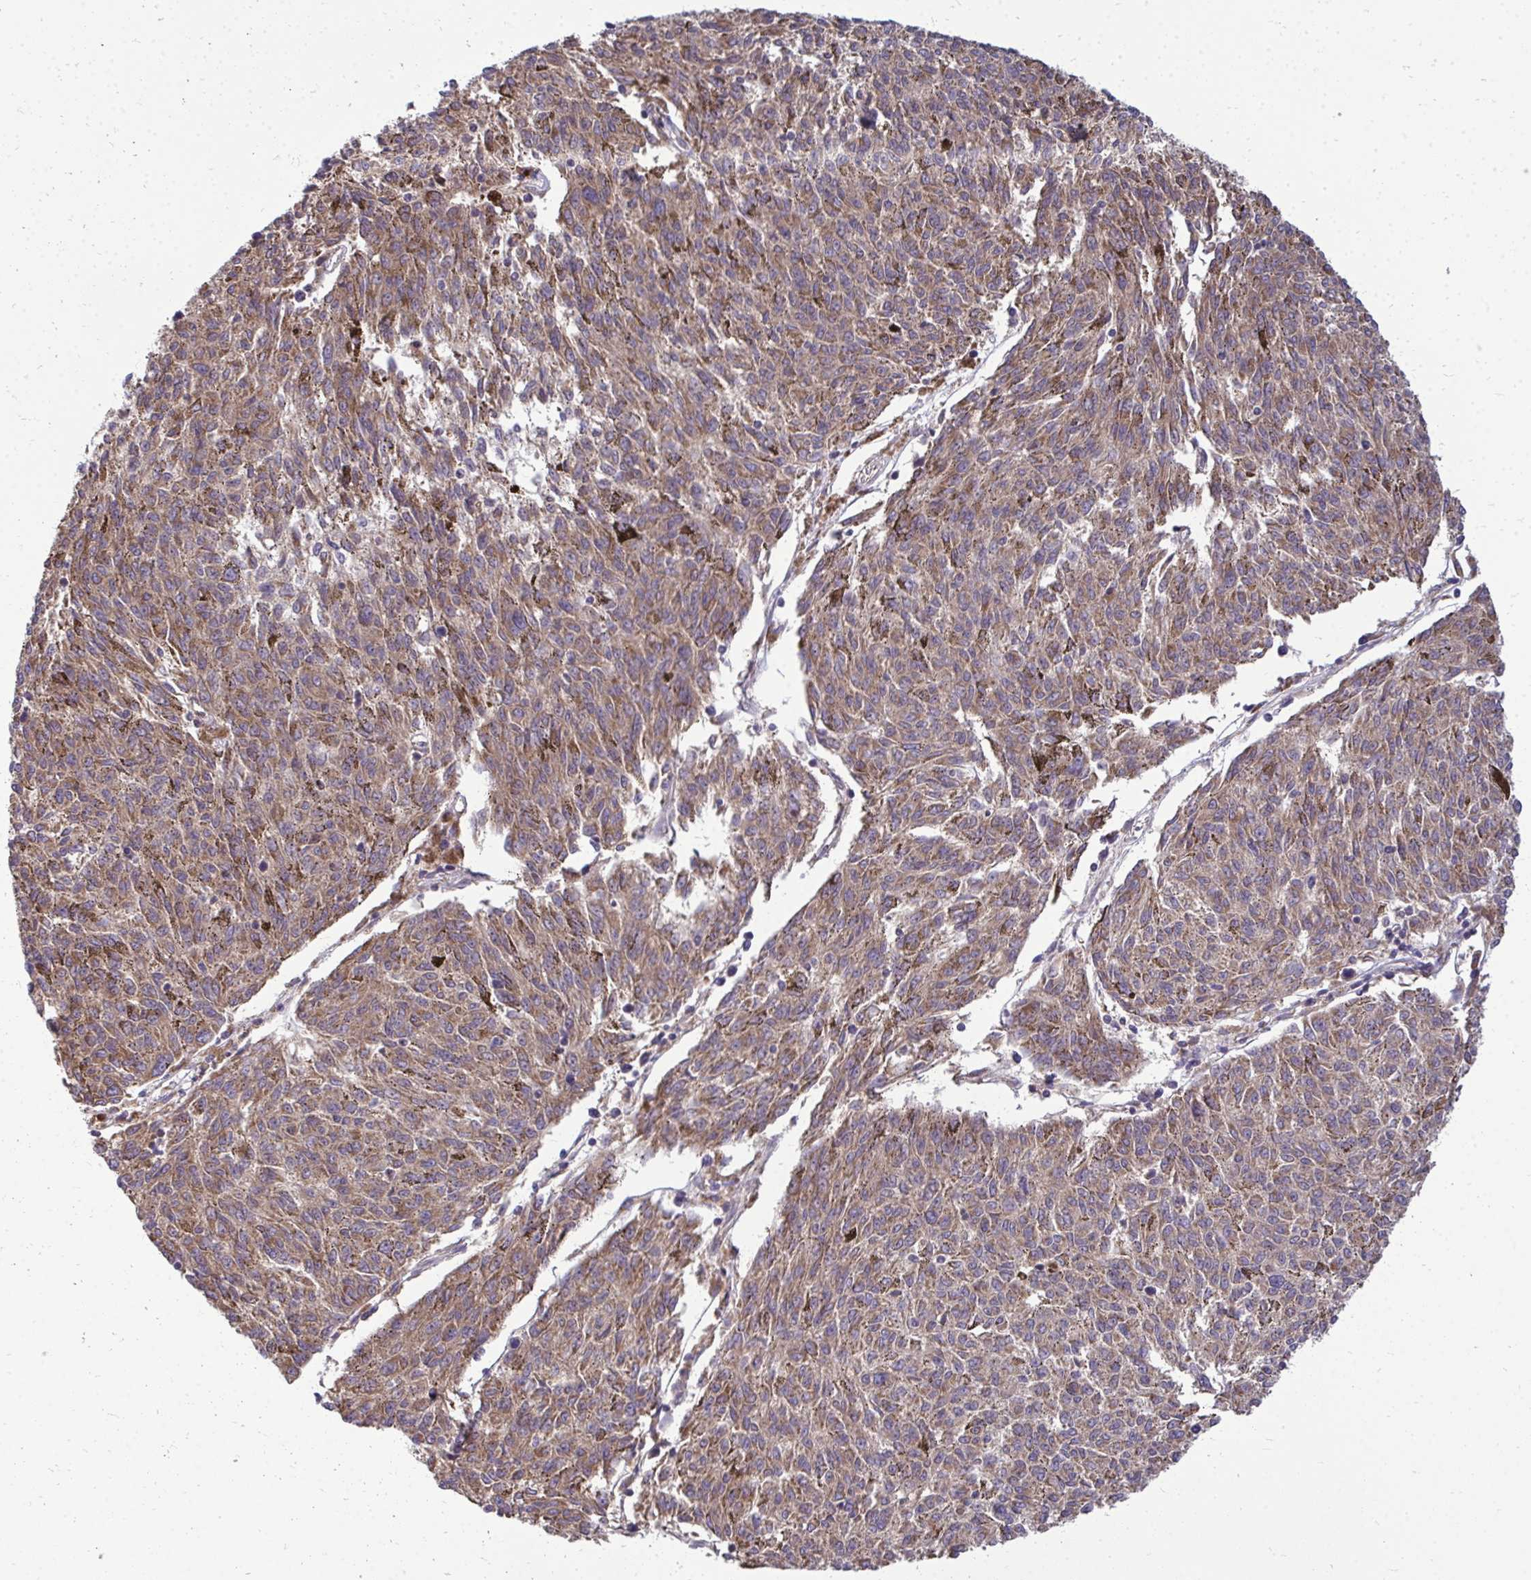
{"staining": {"intensity": "moderate", "quantity": ">75%", "location": "cytoplasmic/membranous"}, "tissue": "melanoma", "cell_type": "Tumor cells", "image_type": "cancer", "snomed": [{"axis": "morphology", "description": "Malignant melanoma, NOS"}, {"axis": "topography", "description": "Skin"}], "caption": "Melanoma was stained to show a protein in brown. There is medium levels of moderate cytoplasmic/membranous positivity in approximately >75% of tumor cells. The staining was performed using DAB (3,3'-diaminobenzidine) to visualize the protein expression in brown, while the nuclei were stained in blue with hematoxylin (Magnification: 20x).", "gene": "RPLP2", "patient": {"sex": "female", "age": 72}}